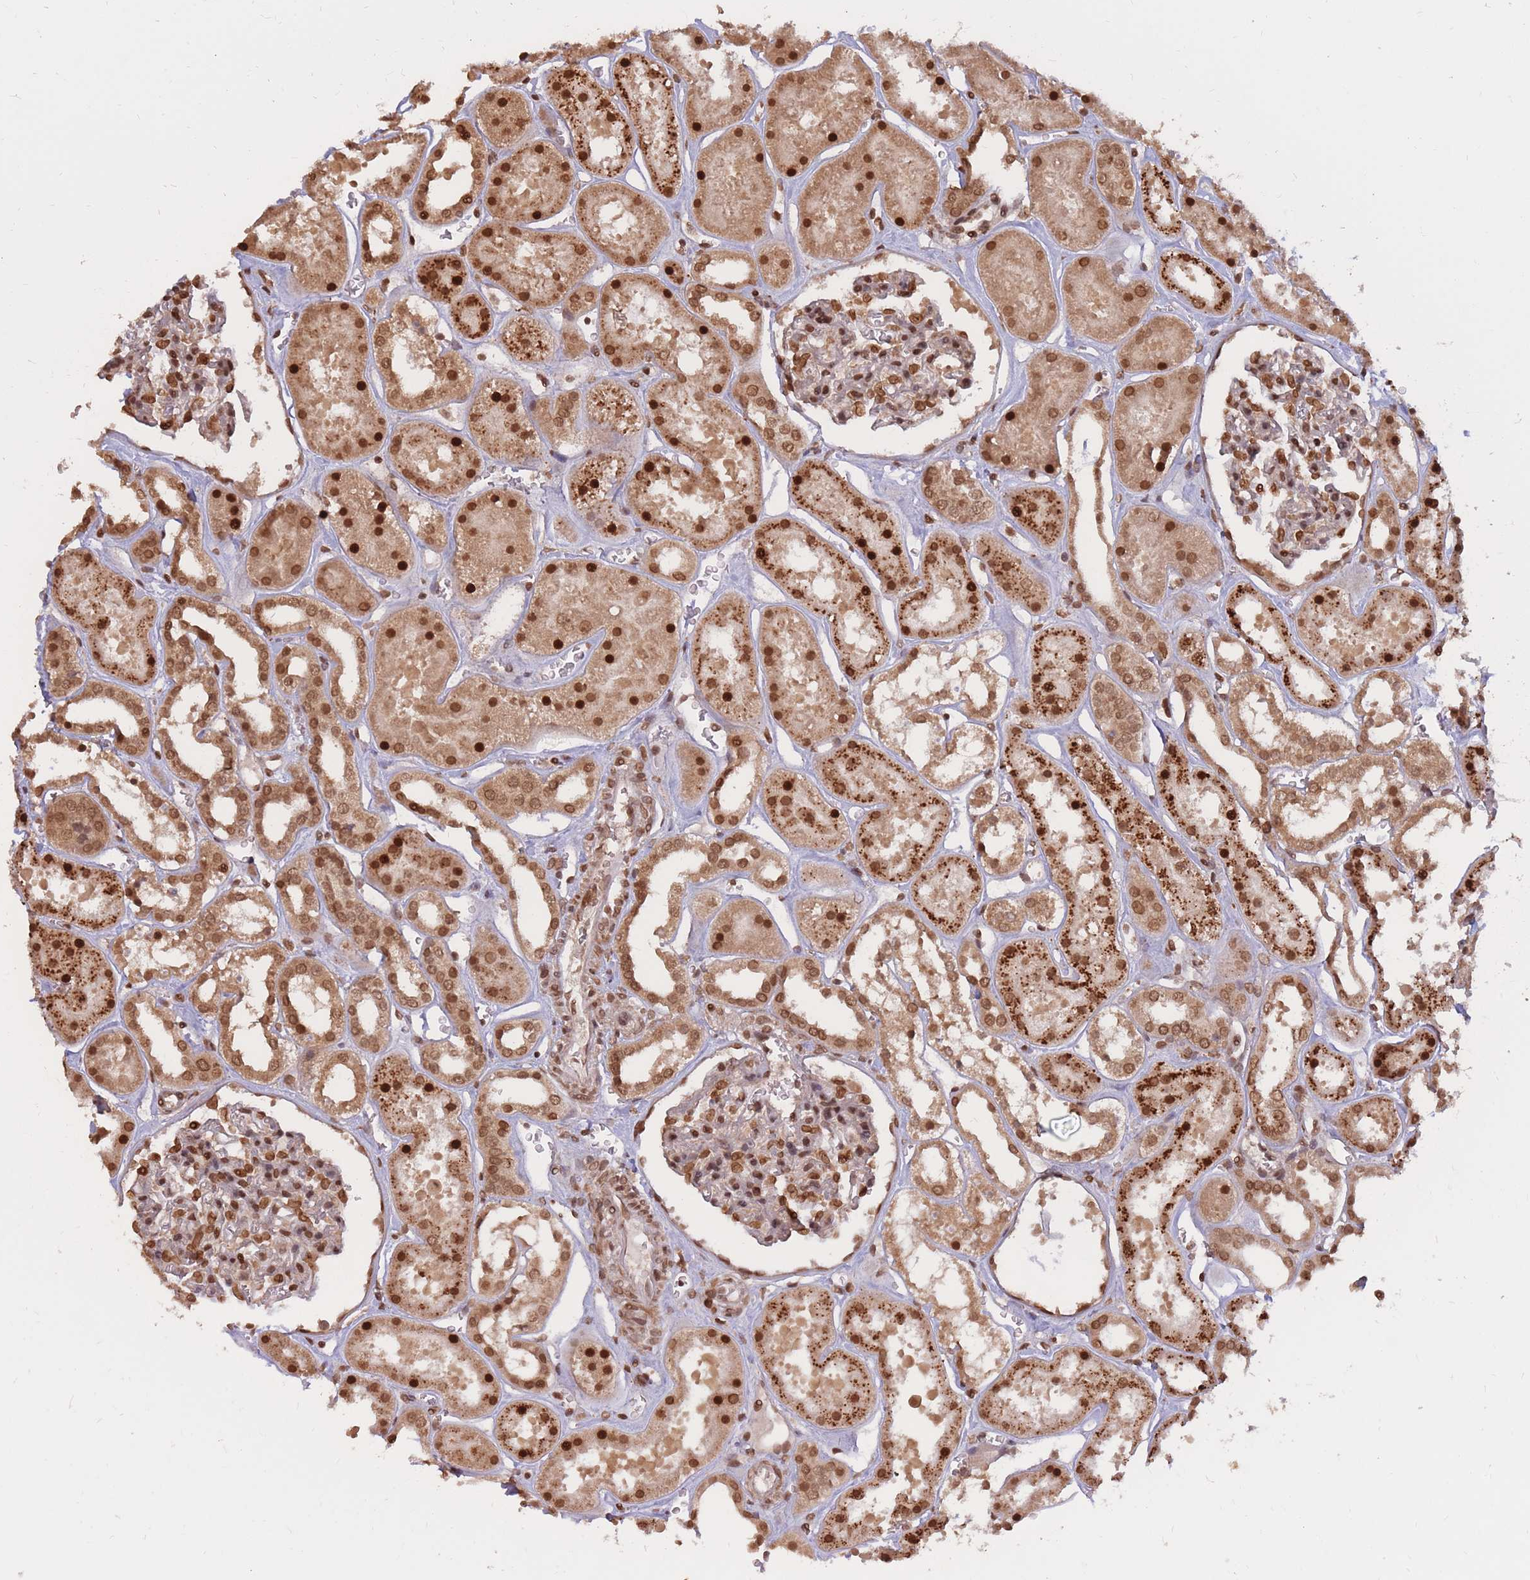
{"staining": {"intensity": "strong", "quantity": "25%-75%", "location": "nuclear"}, "tissue": "kidney", "cell_type": "Cells in glomeruli", "image_type": "normal", "snomed": [{"axis": "morphology", "description": "Normal tissue, NOS"}, {"axis": "topography", "description": "Kidney"}], "caption": "Kidney stained for a protein (brown) displays strong nuclear positive expression in approximately 25%-75% of cells in glomeruli.", "gene": "SRA1", "patient": {"sex": "female", "age": 41}}